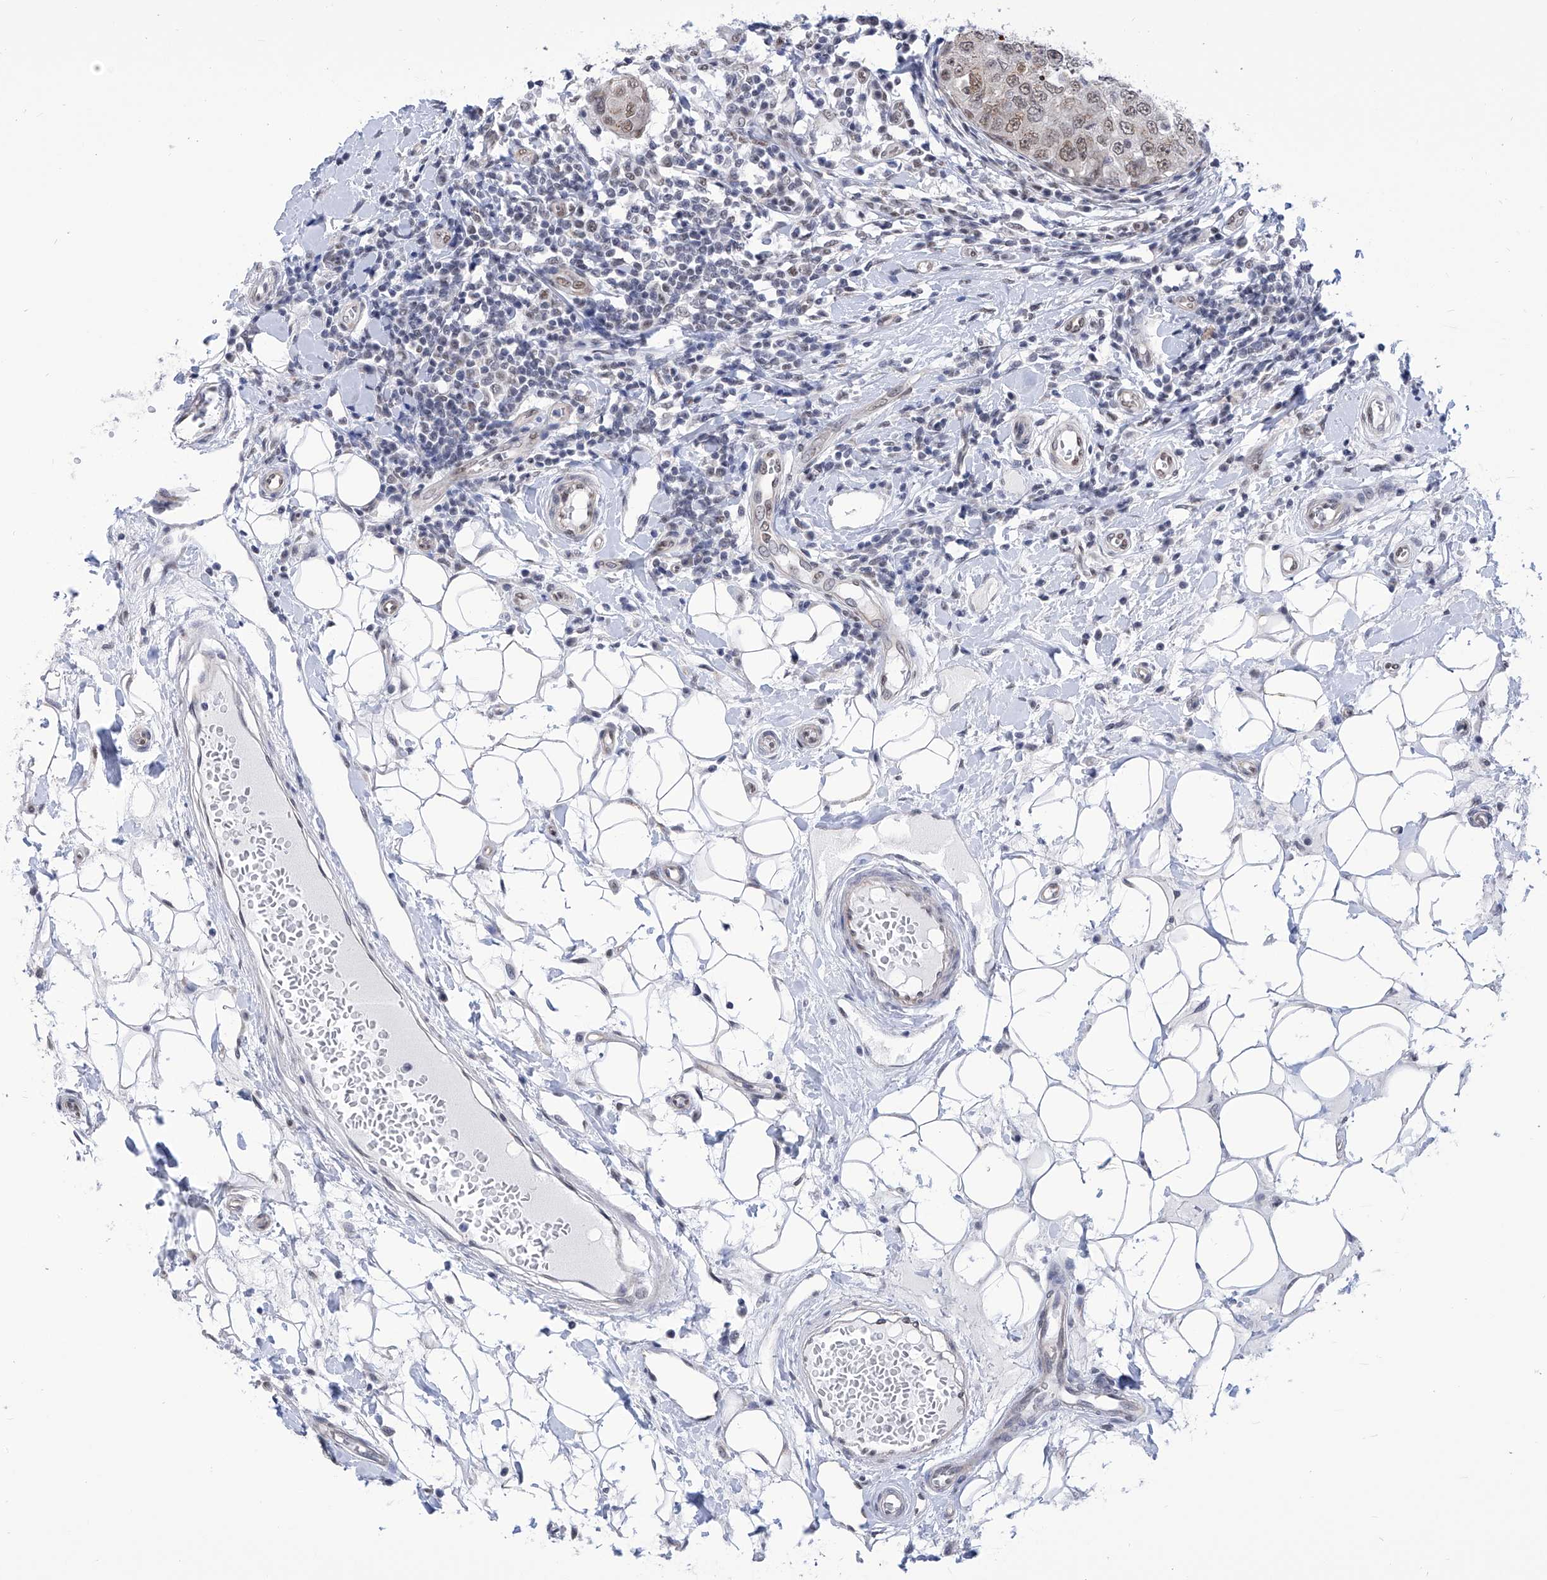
{"staining": {"intensity": "weak", "quantity": ">75%", "location": "nuclear"}, "tissue": "breast cancer", "cell_type": "Tumor cells", "image_type": "cancer", "snomed": [{"axis": "morphology", "description": "Duct carcinoma"}, {"axis": "topography", "description": "Breast"}], "caption": "Invasive ductal carcinoma (breast) stained with a protein marker reveals weak staining in tumor cells.", "gene": "SART1", "patient": {"sex": "female", "age": 27}}